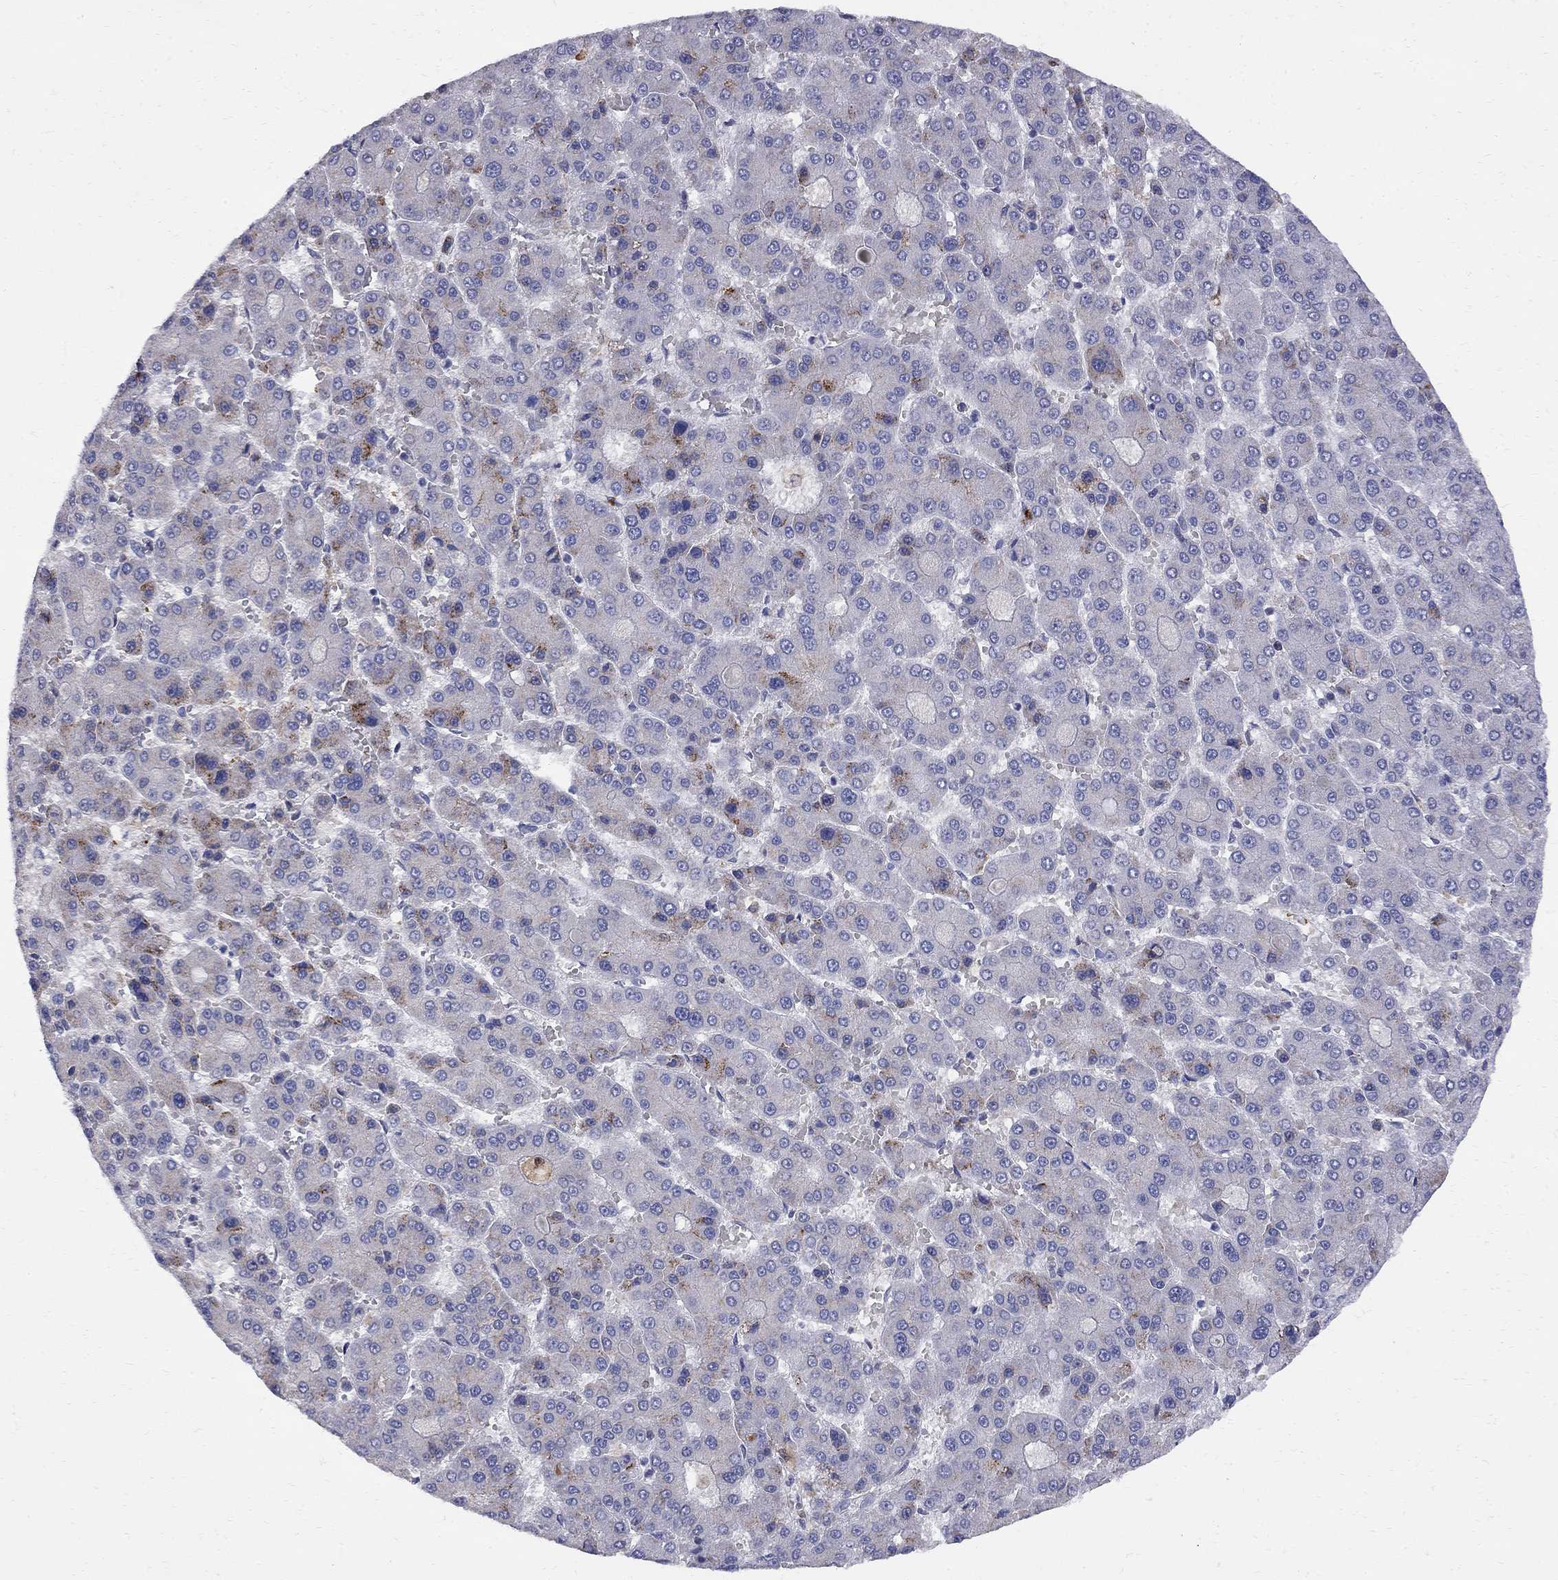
{"staining": {"intensity": "negative", "quantity": "none", "location": "none"}, "tissue": "liver cancer", "cell_type": "Tumor cells", "image_type": "cancer", "snomed": [{"axis": "morphology", "description": "Carcinoma, Hepatocellular, NOS"}, {"axis": "topography", "description": "Liver"}], "caption": "A histopathology image of hepatocellular carcinoma (liver) stained for a protein reveals no brown staining in tumor cells.", "gene": "MTHFR", "patient": {"sex": "male", "age": 70}}